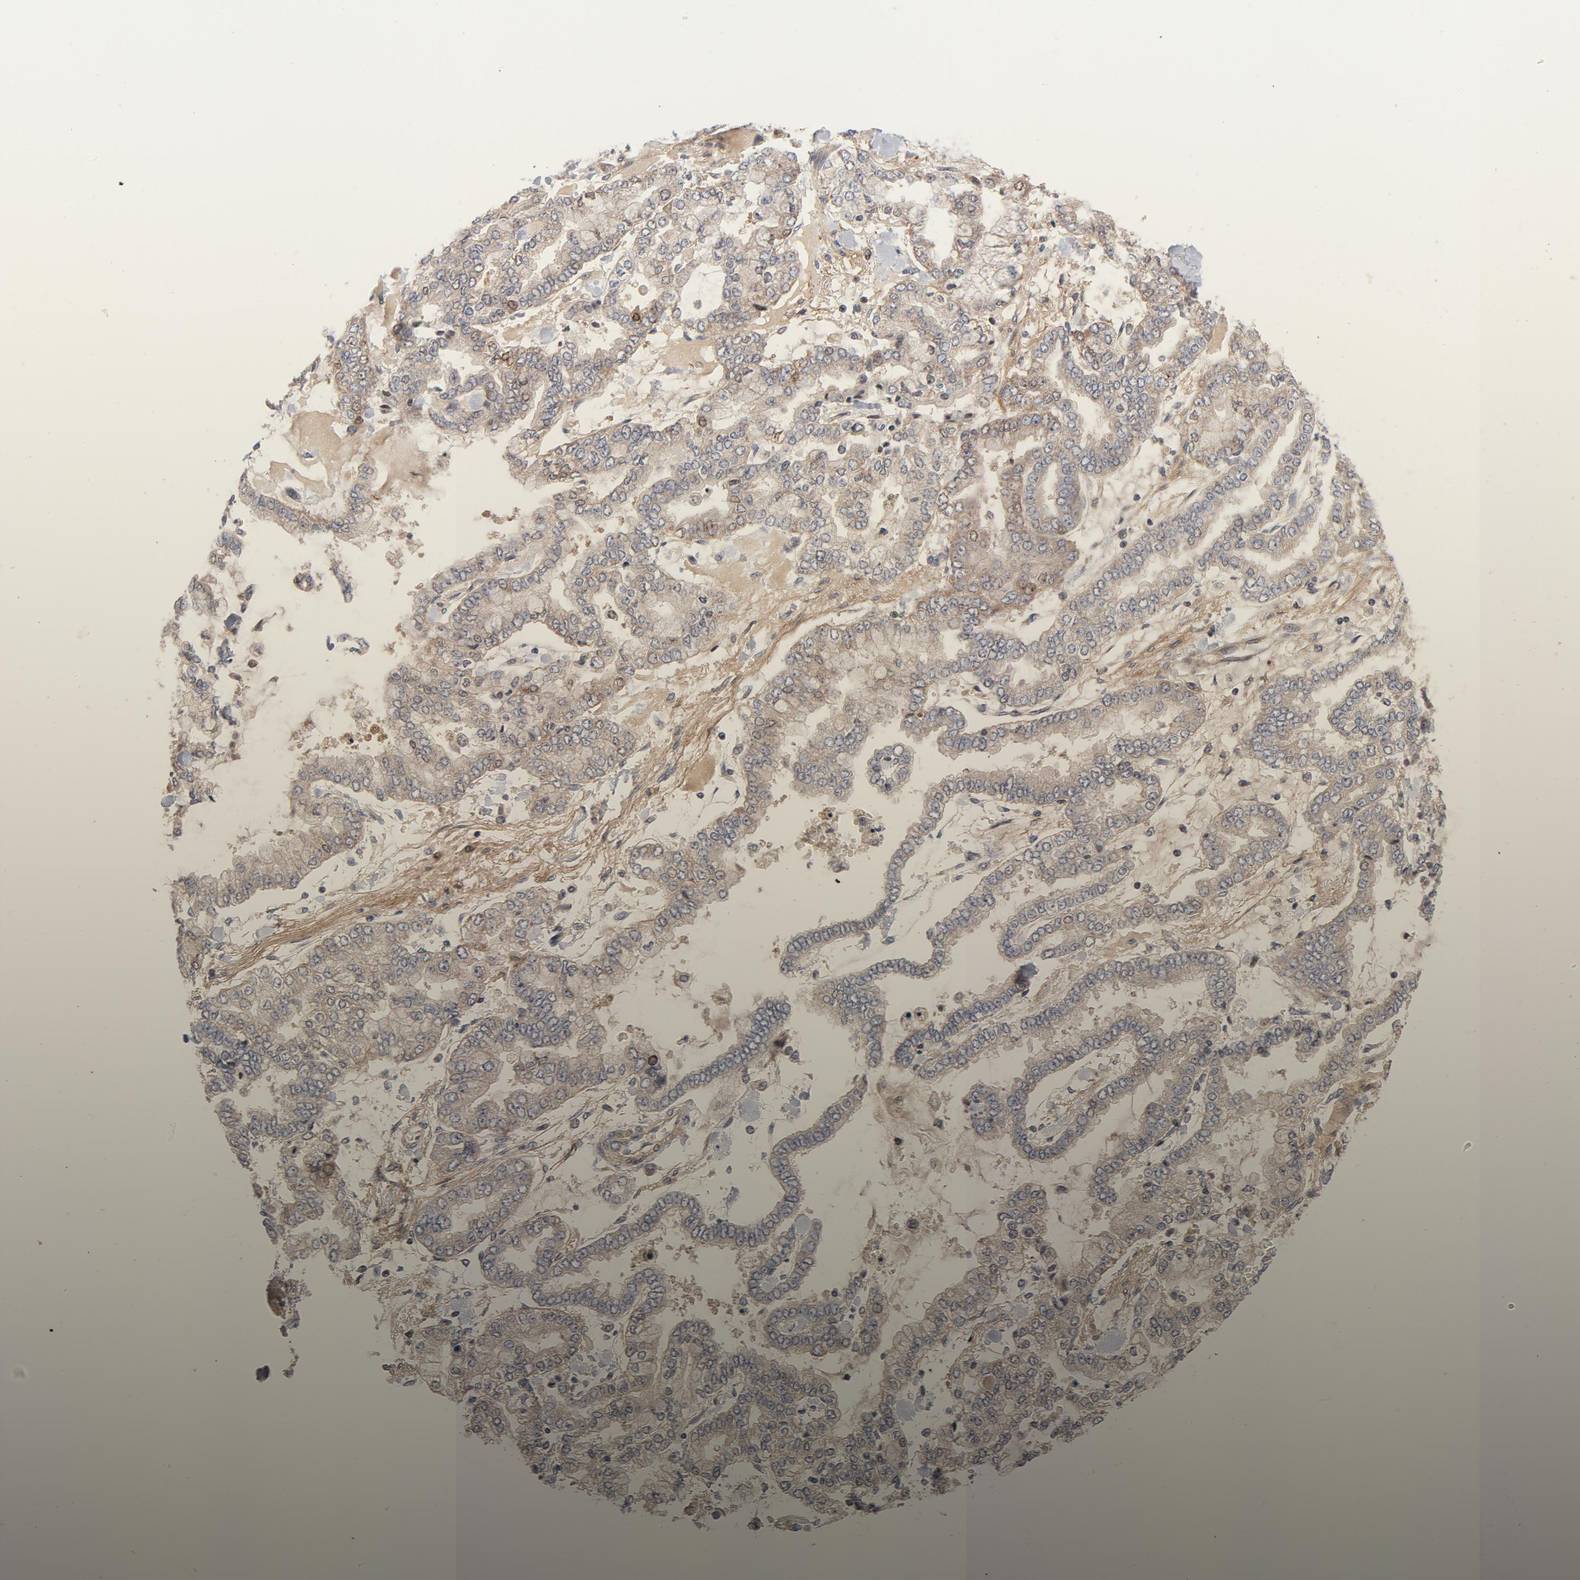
{"staining": {"intensity": "weak", "quantity": ">75%", "location": "cytoplasmic/membranous"}, "tissue": "stomach cancer", "cell_type": "Tumor cells", "image_type": "cancer", "snomed": [{"axis": "morphology", "description": "Normal tissue, NOS"}, {"axis": "morphology", "description": "Adenocarcinoma, NOS"}, {"axis": "topography", "description": "Stomach, upper"}, {"axis": "topography", "description": "Stomach"}], "caption": "Tumor cells display low levels of weak cytoplasmic/membranous expression in about >75% of cells in stomach cancer. (Brightfield microscopy of DAB IHC at high magnification).", "gene": "DNAAF2", "patient": {"sex": "male", "age": 76}}